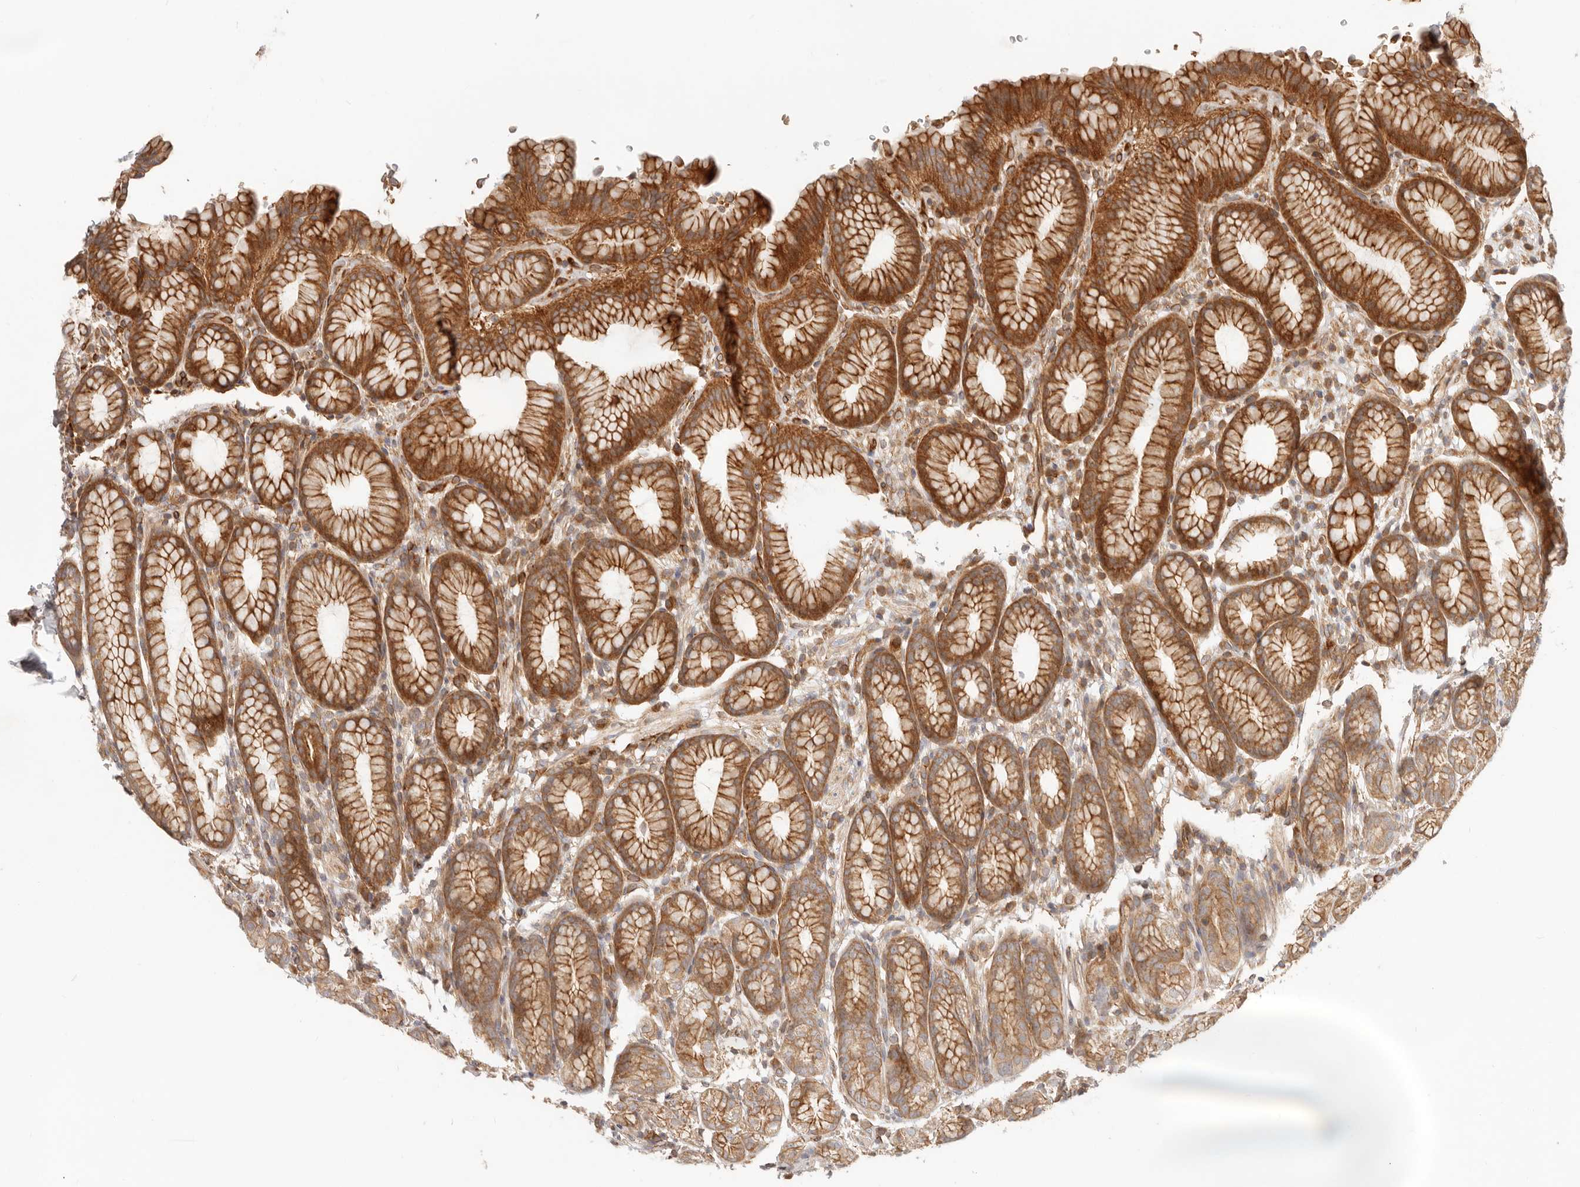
{"staining": {"intensity": "moderate", "quantity": ">75%", "location": "cytoplasmic/membranous"}, "tissue": "stomach", "cell_type": "Glandular cells", "image_type": "normal", "snomed": [{"axis": "morphology", "description": "Normal tissue, NOS"}, {"axis": "topography", "description": "Stomach"}], "caption": "The micrograph shows a brown stain indicating the presence of a protein in the cytoplasmic/membranous of glandular cells in stomach. Nuclei are stained in blue.", "gene": "UFSP1", "patient": {"sex": "male", "age": 42}}